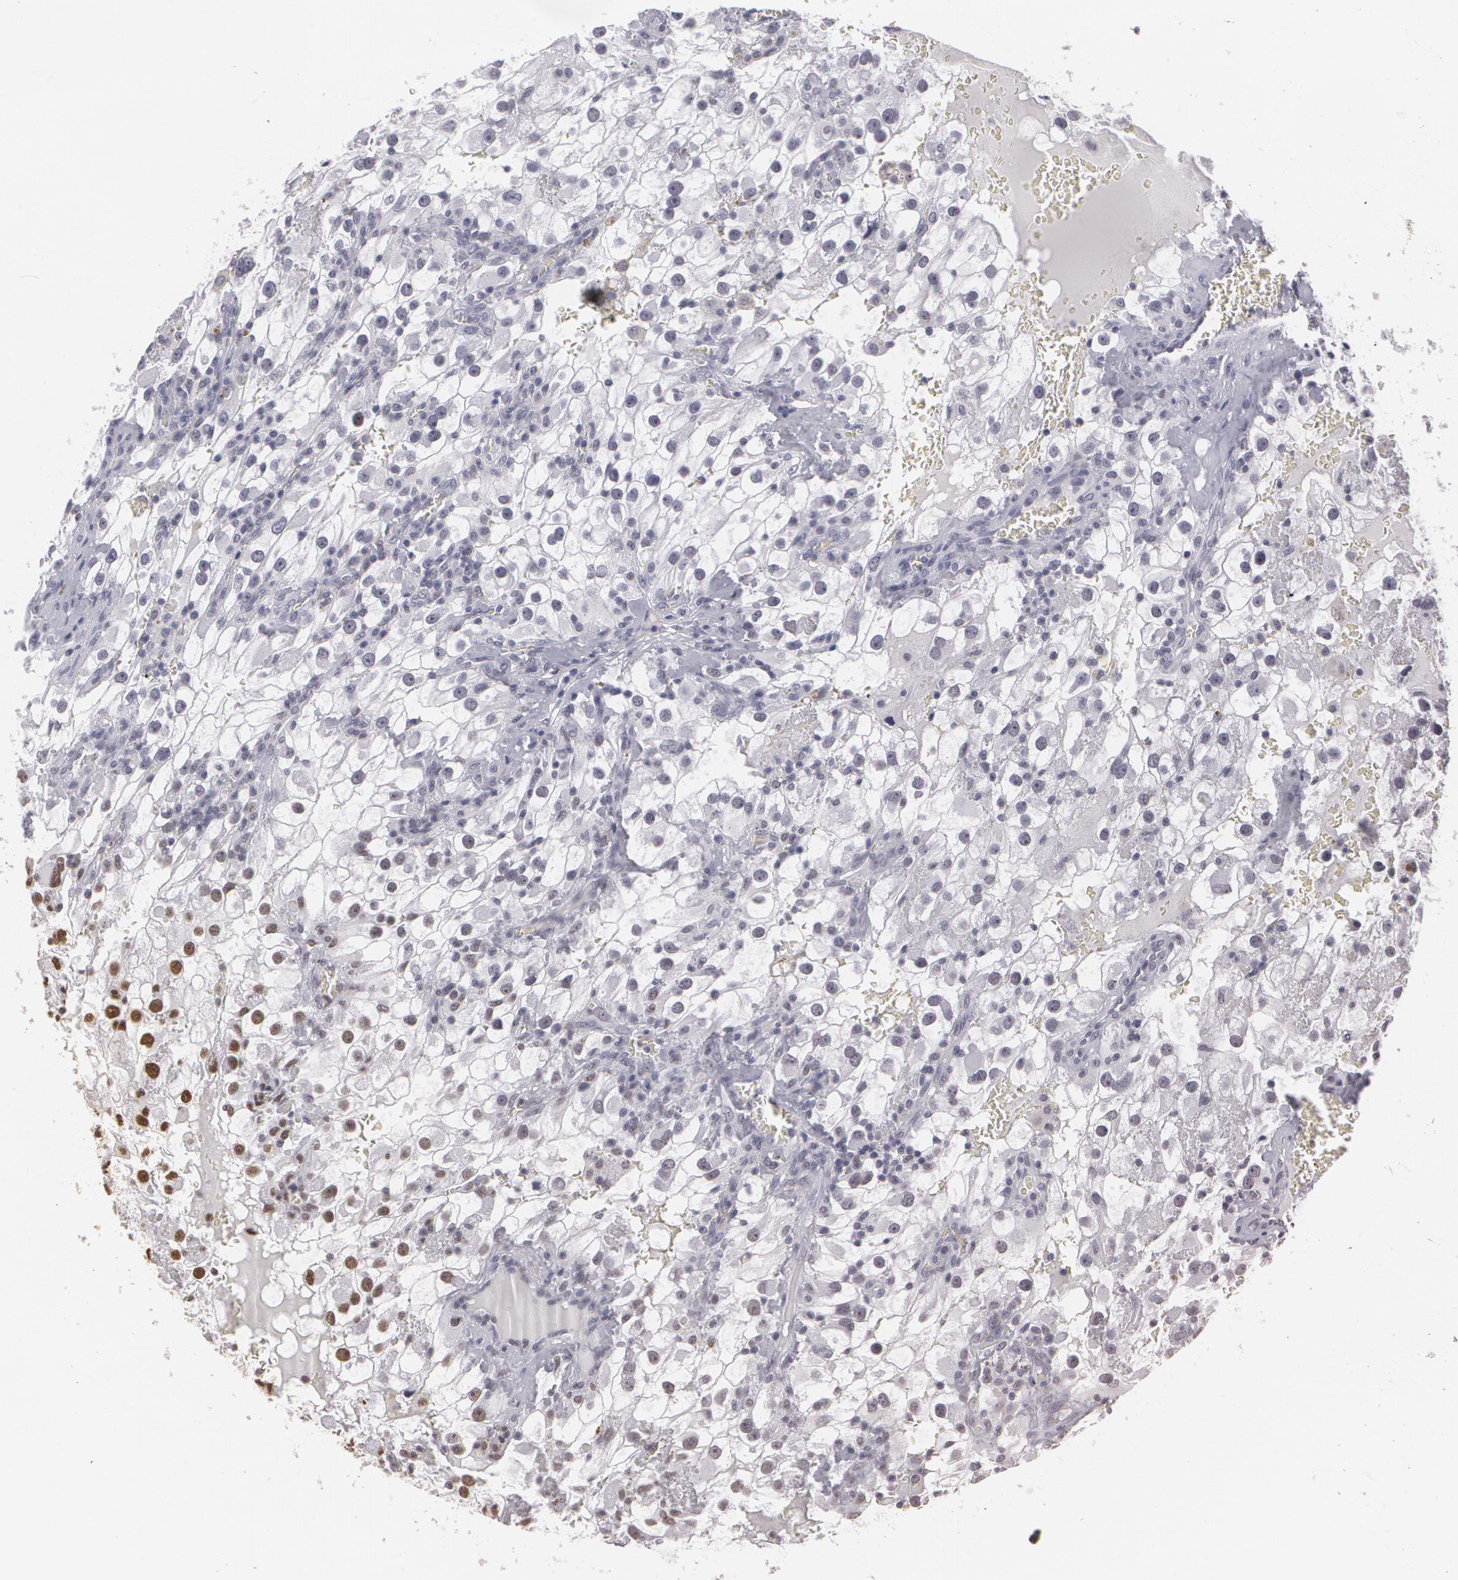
{"staining": {"intensity": "moderate", "quantity": "25%-75%", "location": "nuclear"}, "tissue": "renal cancer", "cell_type": "Tumor cells", "image_type": "cancer", "snomed": [{"axis": "morphology", "description": "Adenocarcinoma, NOS"}, {"axis": "topography", "description": "Kidney"}], "caption": "Protein staining of renal adenocarcinoma tissue shows moderate nuclear staining in about 25%-75% of tumor cells.", "gene": "RCOR1", "patient": {"sex": "female", "age": 52}}